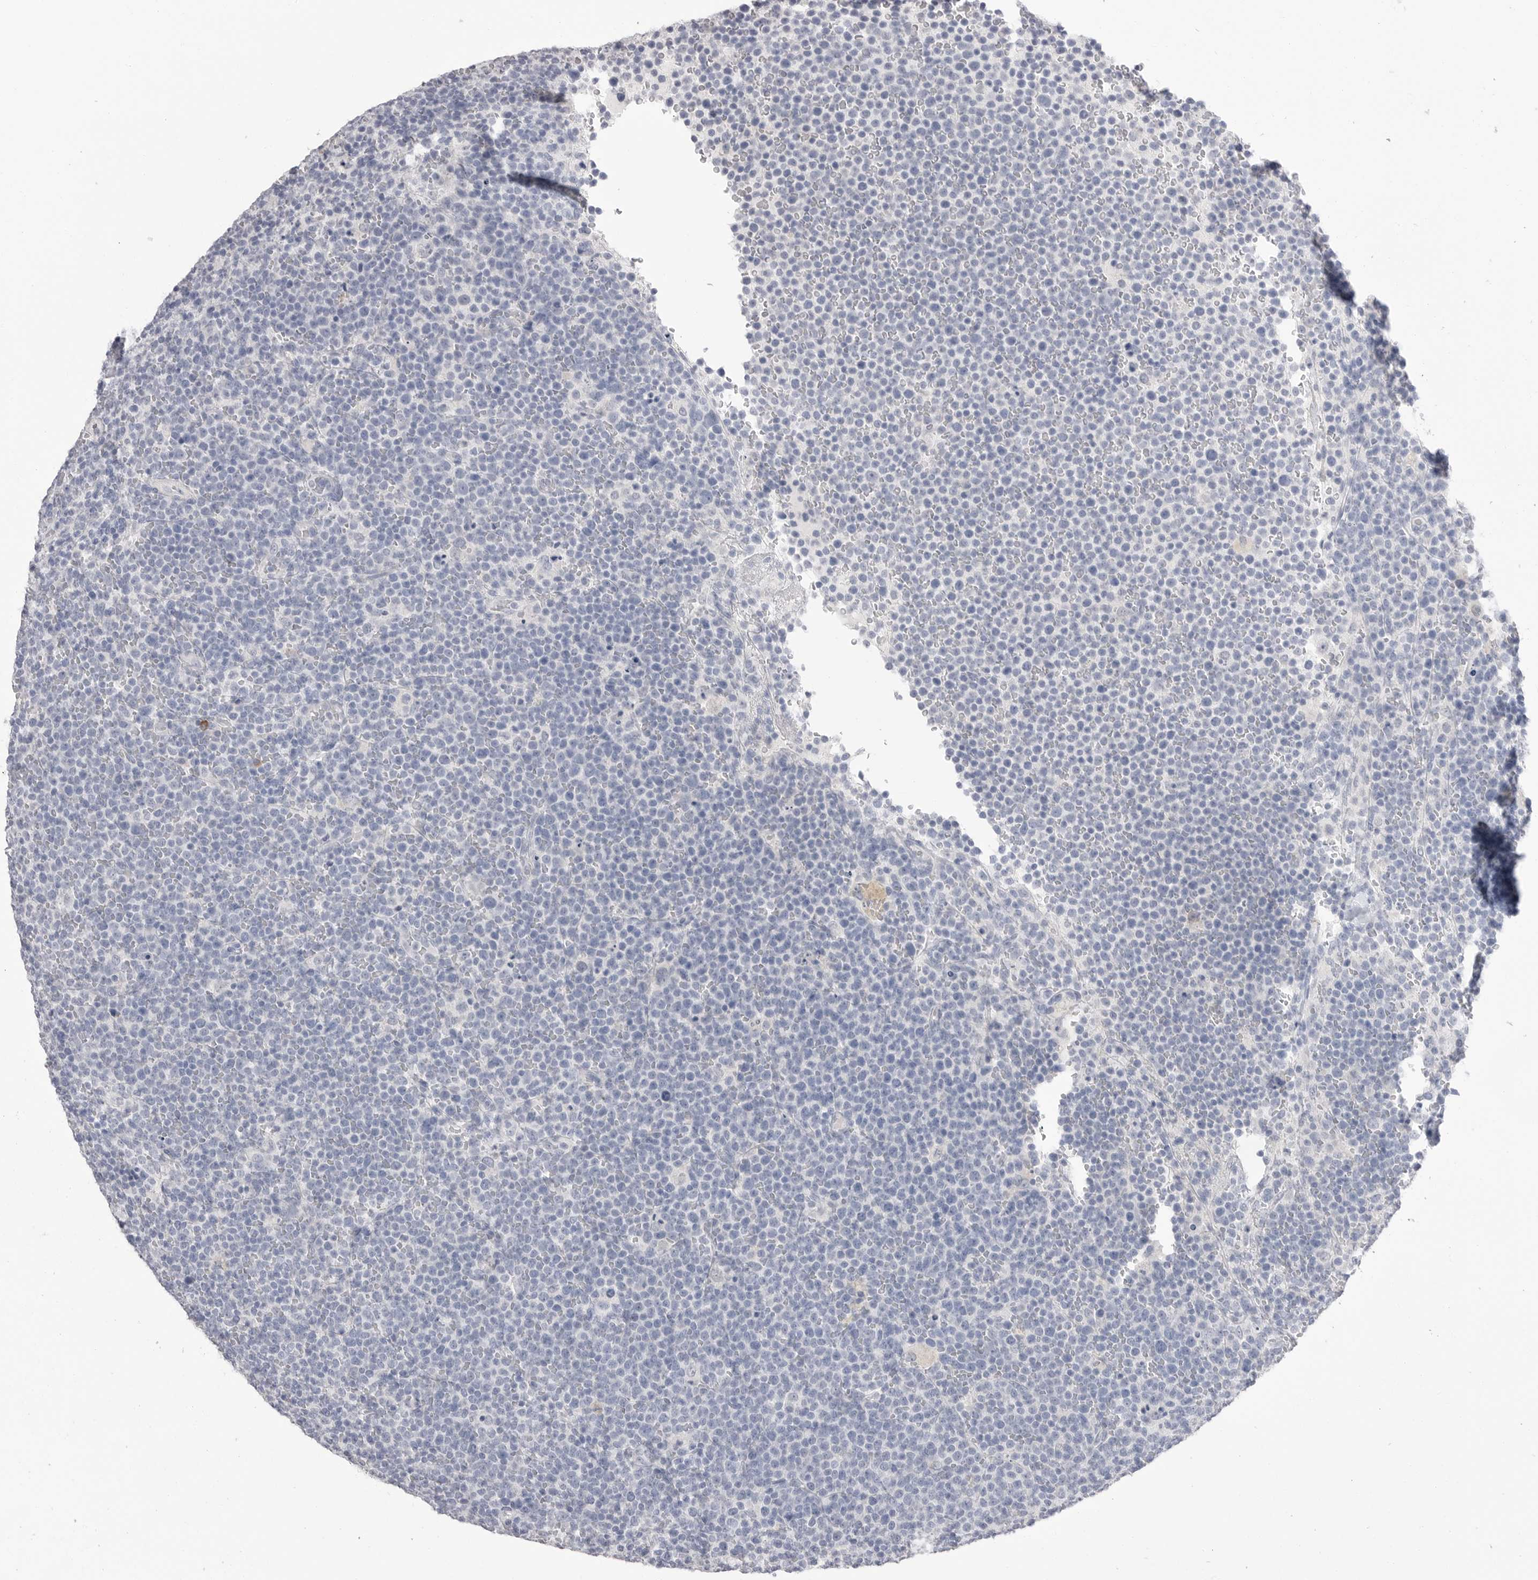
{"staining": {"intensity": "negative", "quantity": "none", "location": "none"}, "tissue": "lymphoma", "cell_type": "Tumor cells", "image_type": "cancer", "snomed": [{"axis": "morphology", "description": "Malignant lymphoma, non-Hodgkin's type, High grade"}, {"axis": "topography", "description": "Lymph node"}], "caption": "Tumor cells are negative for brown protein staining in lymphoma.", "gene": "CPB1", "patient": {"sex": "male", "age": 61}}